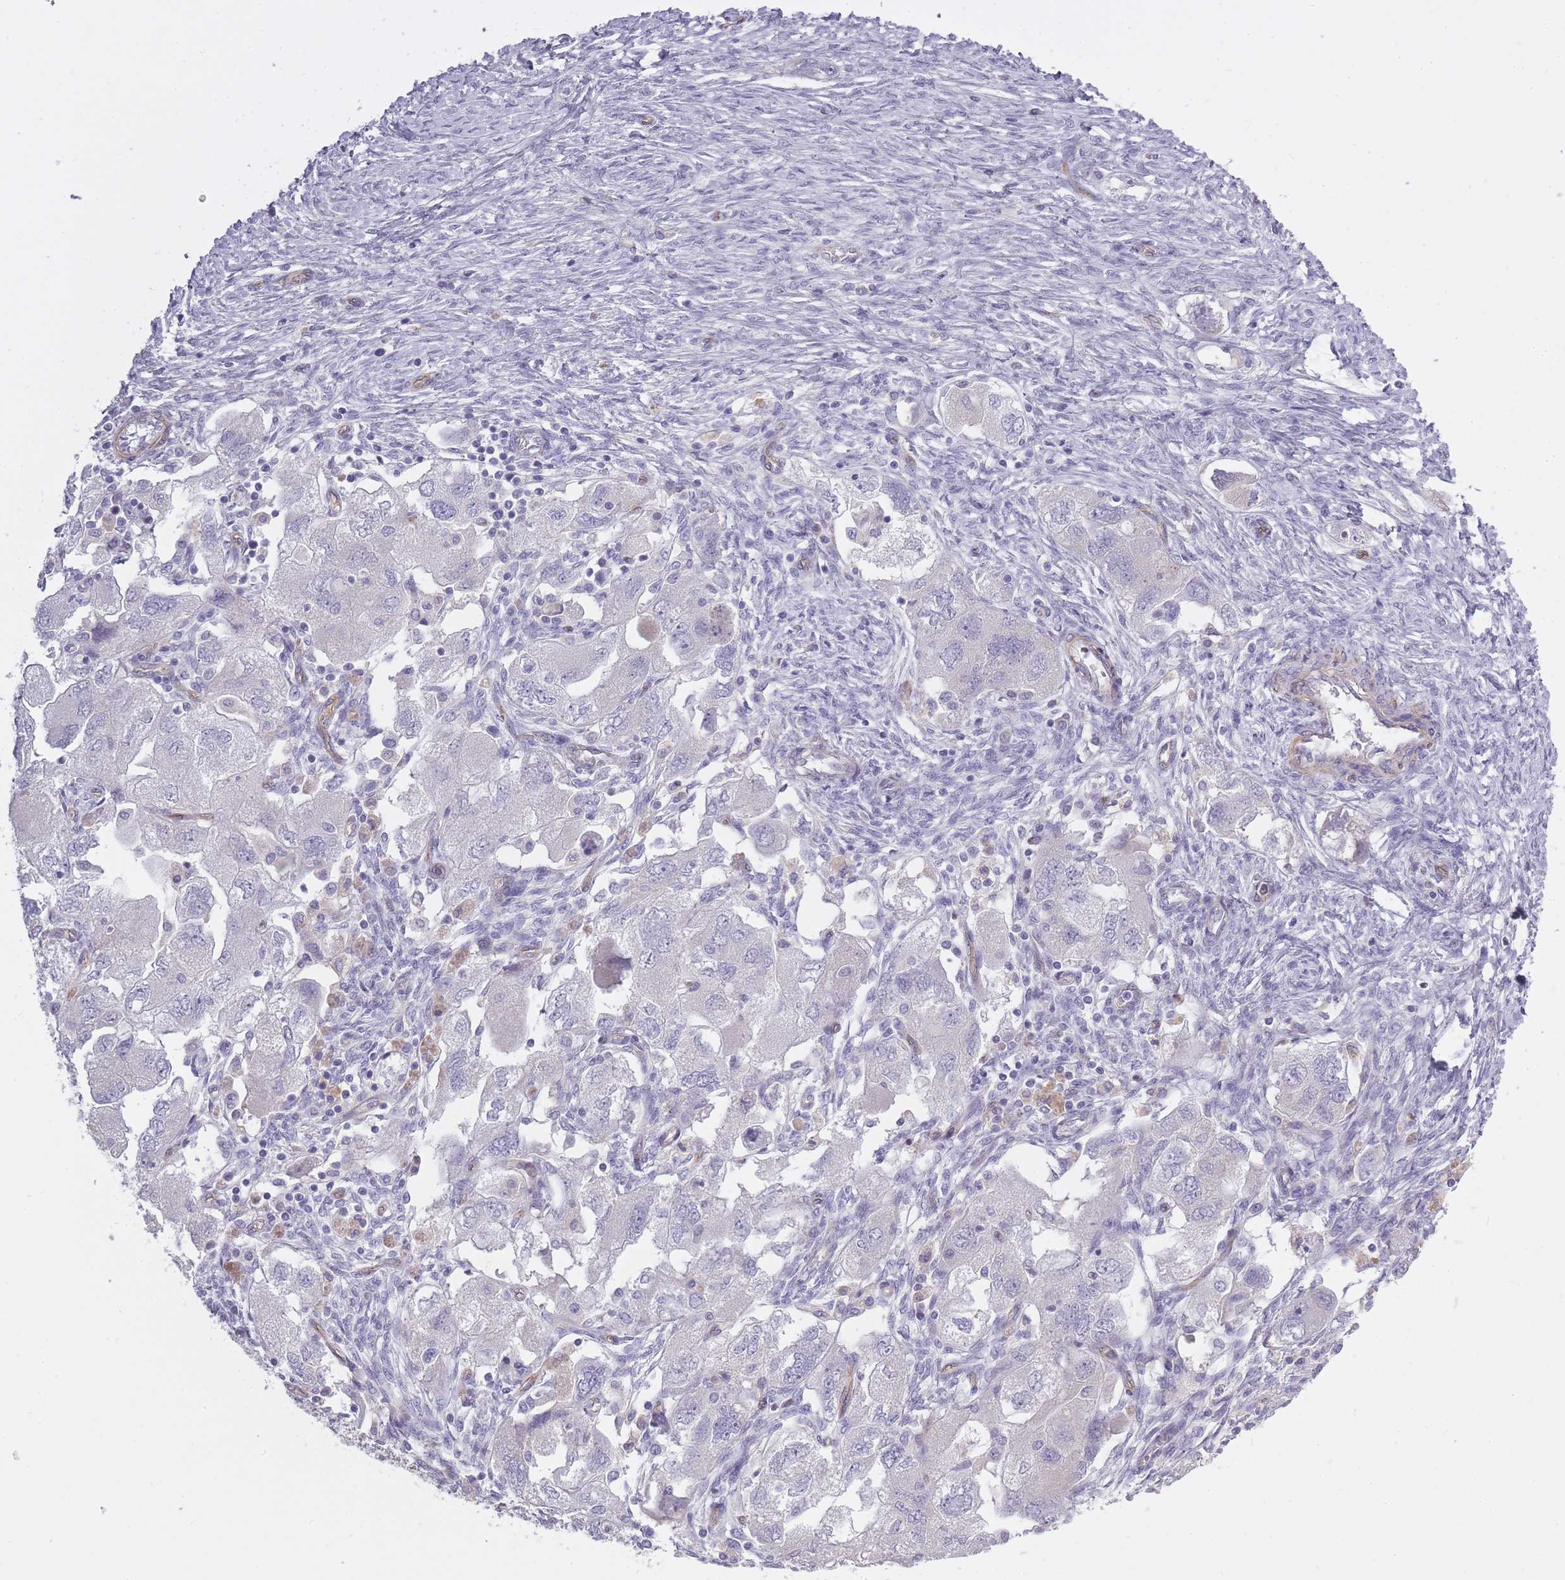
{"staining": {"intensity": "negative", "quantity": "none", "location": "none"}, "tissue": "ovarian cancer", "cell_type": "Tumor cells", "image_type": "cancer", "snomed": [{"axis": "morphology", "description": "Carcinoma, NOS"}, {"axis": "morphology", "description": "Cystadenocarcinoma, serous, NOS"}, {"axis": "topography", "description": "Ovary"}], "caption": "A micrograph of ovarian cancer (serous cystadenocarcinoma) stained for a protein demonstrates no brown staining in tumor cells. (Stains: DAB (3,3'-diaminobenzidine) immunohistochemistry with hematoxylin counter stain, Microscopy: brightfield microscopy at high magnification).", "gene": "SLC8A2", "patient": {"sex": "female", "age": 69}}